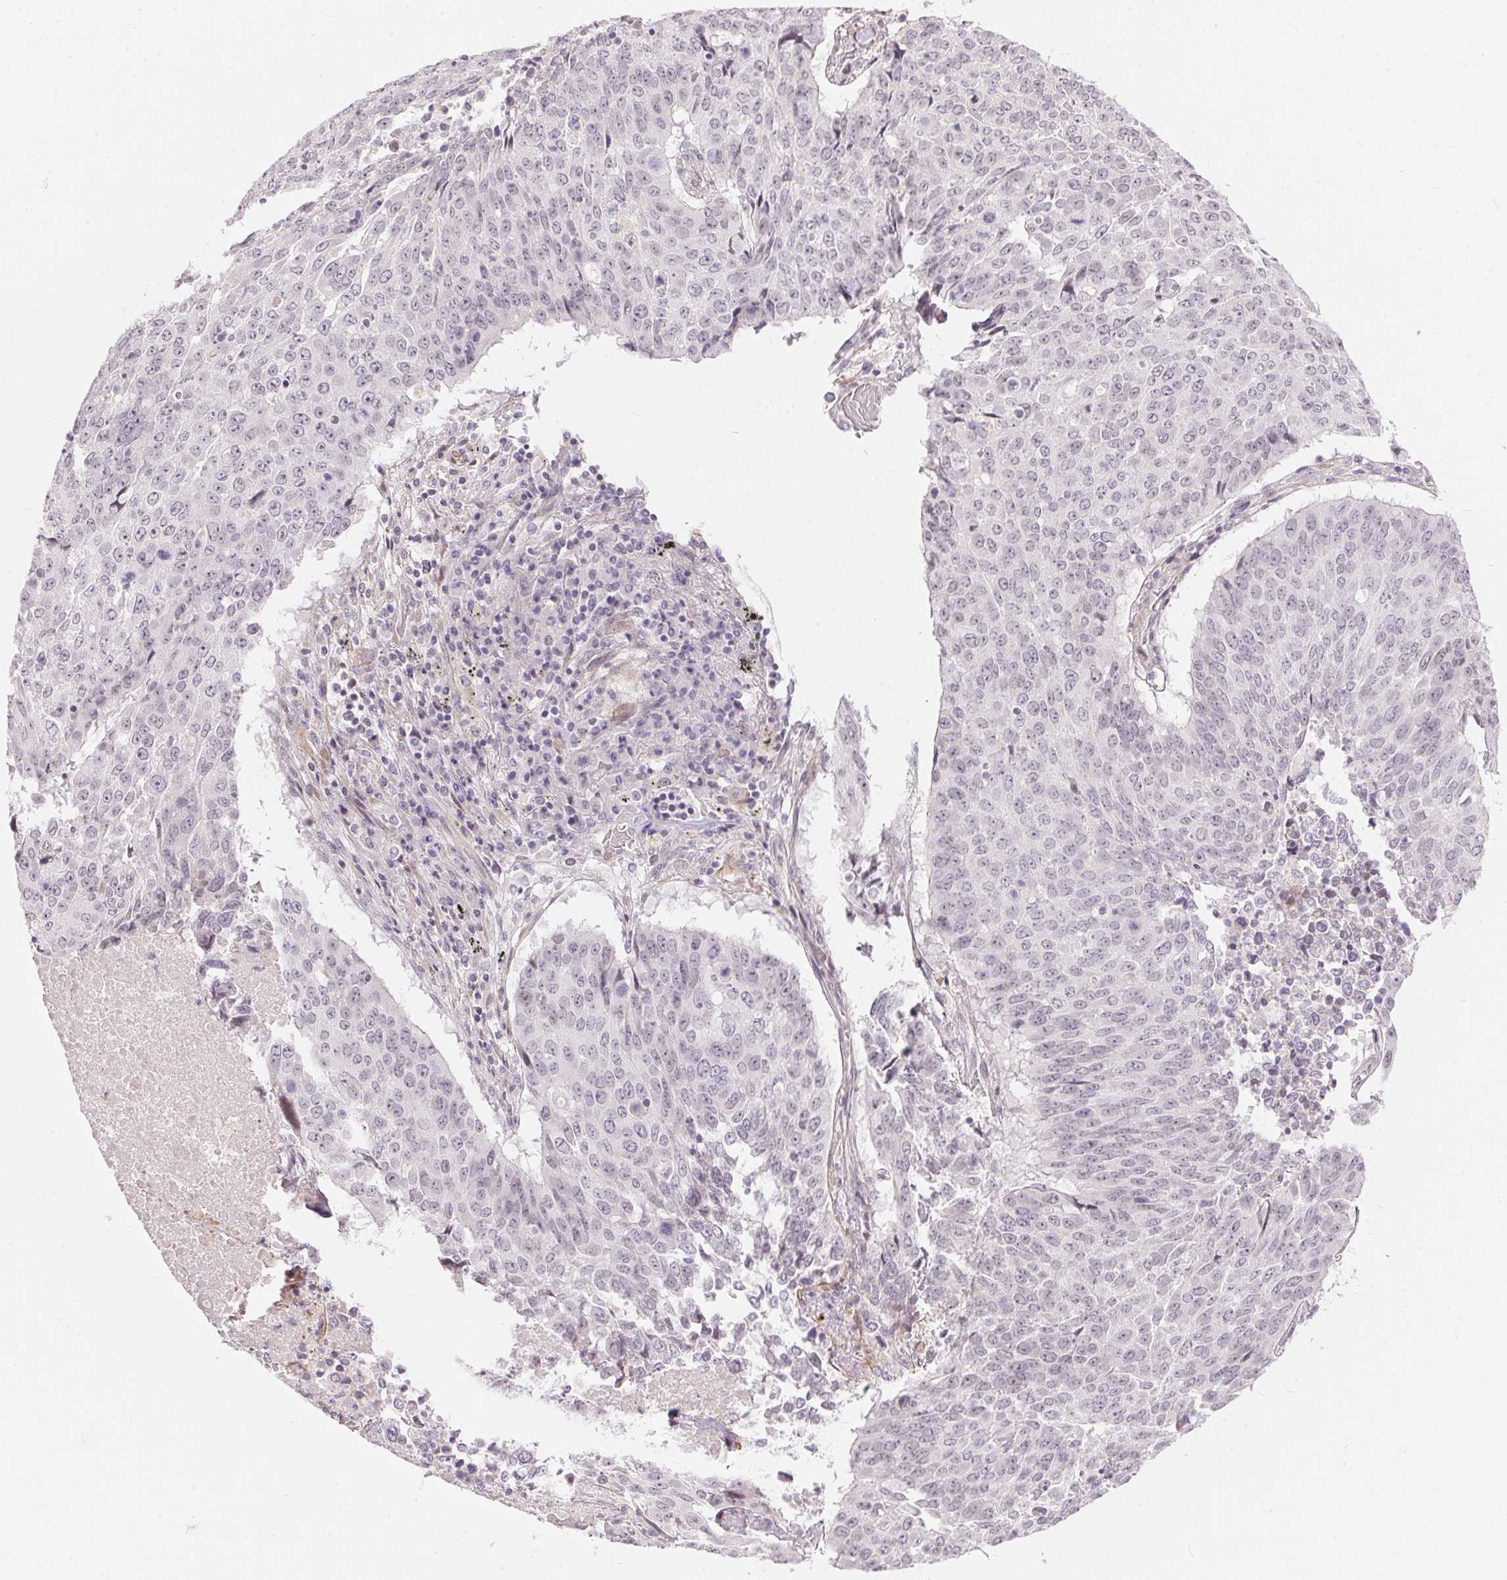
{"staining": {"intensity": "negative", "quantity": "none", "location": "none"}, "tissue": "lung cancer", "cell_type": "Tumor cells", "image_type": "cancer", "snomed": [{"axis": "morphology", "description": "Normal tissue, NOS"}, {"axis": "morphology", "description": "Squamous cell carcinoma, NOS"}, {"axis": "topography", "description": "Bronchus"}, {"axis": "topography", "description": "Lung"}], "caption": "There is no significant positivity in tumor cells of lung cancer. The staining is performed using DAB (3,3'-diaminobenzidine) brown chromogen with nuclei counter-stained in using hematoxylin.", "gene": "GDAP1L1", "patient": {"sex": "male", "age": 64}}